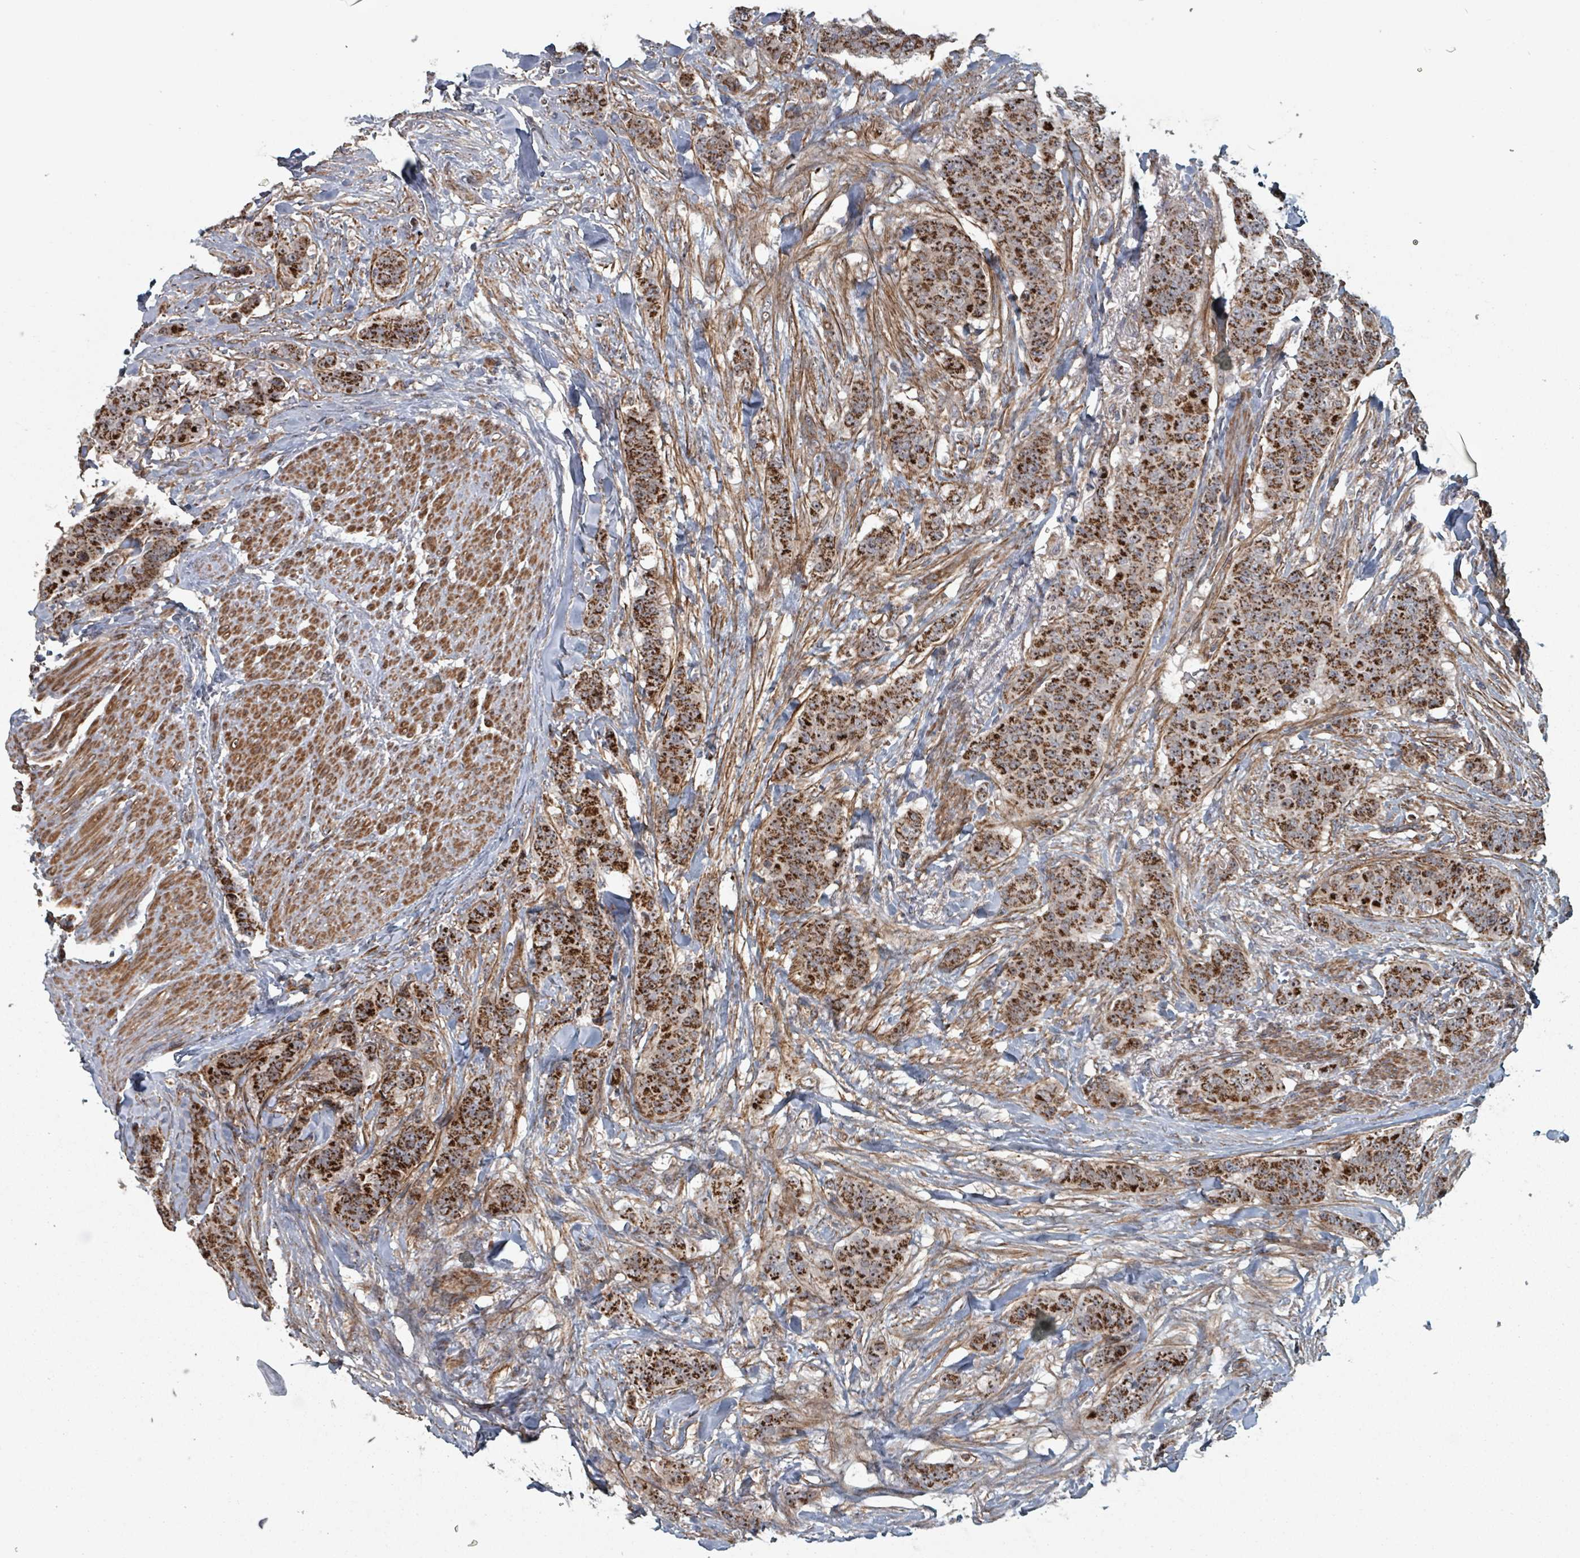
{"staining": {"intensity": "strong", "quantity": ">75%", "location": "cytoplasmic/membranous"}, "tissue": "breast cancer", "cell_type": "Tumor cells", "image_type": "cancer", "snomed": [{"axis": "morphology", "description": "Duct carcinoma"}, {"axis": "topography", "description": "Breast"}], "caption": "Immunohistochemical staining of infiltrating ductal carcinoma (breast) shows high levels of strong cytoplasmic/membranous staining in approximately >75% of tumor cells. (DAB (3,3'-diaminobenzidine) = brown stain, brightfield microscopy at high magnification).", "gene": "MRPL4", "patient": {"sex": "female", "age": 40}}